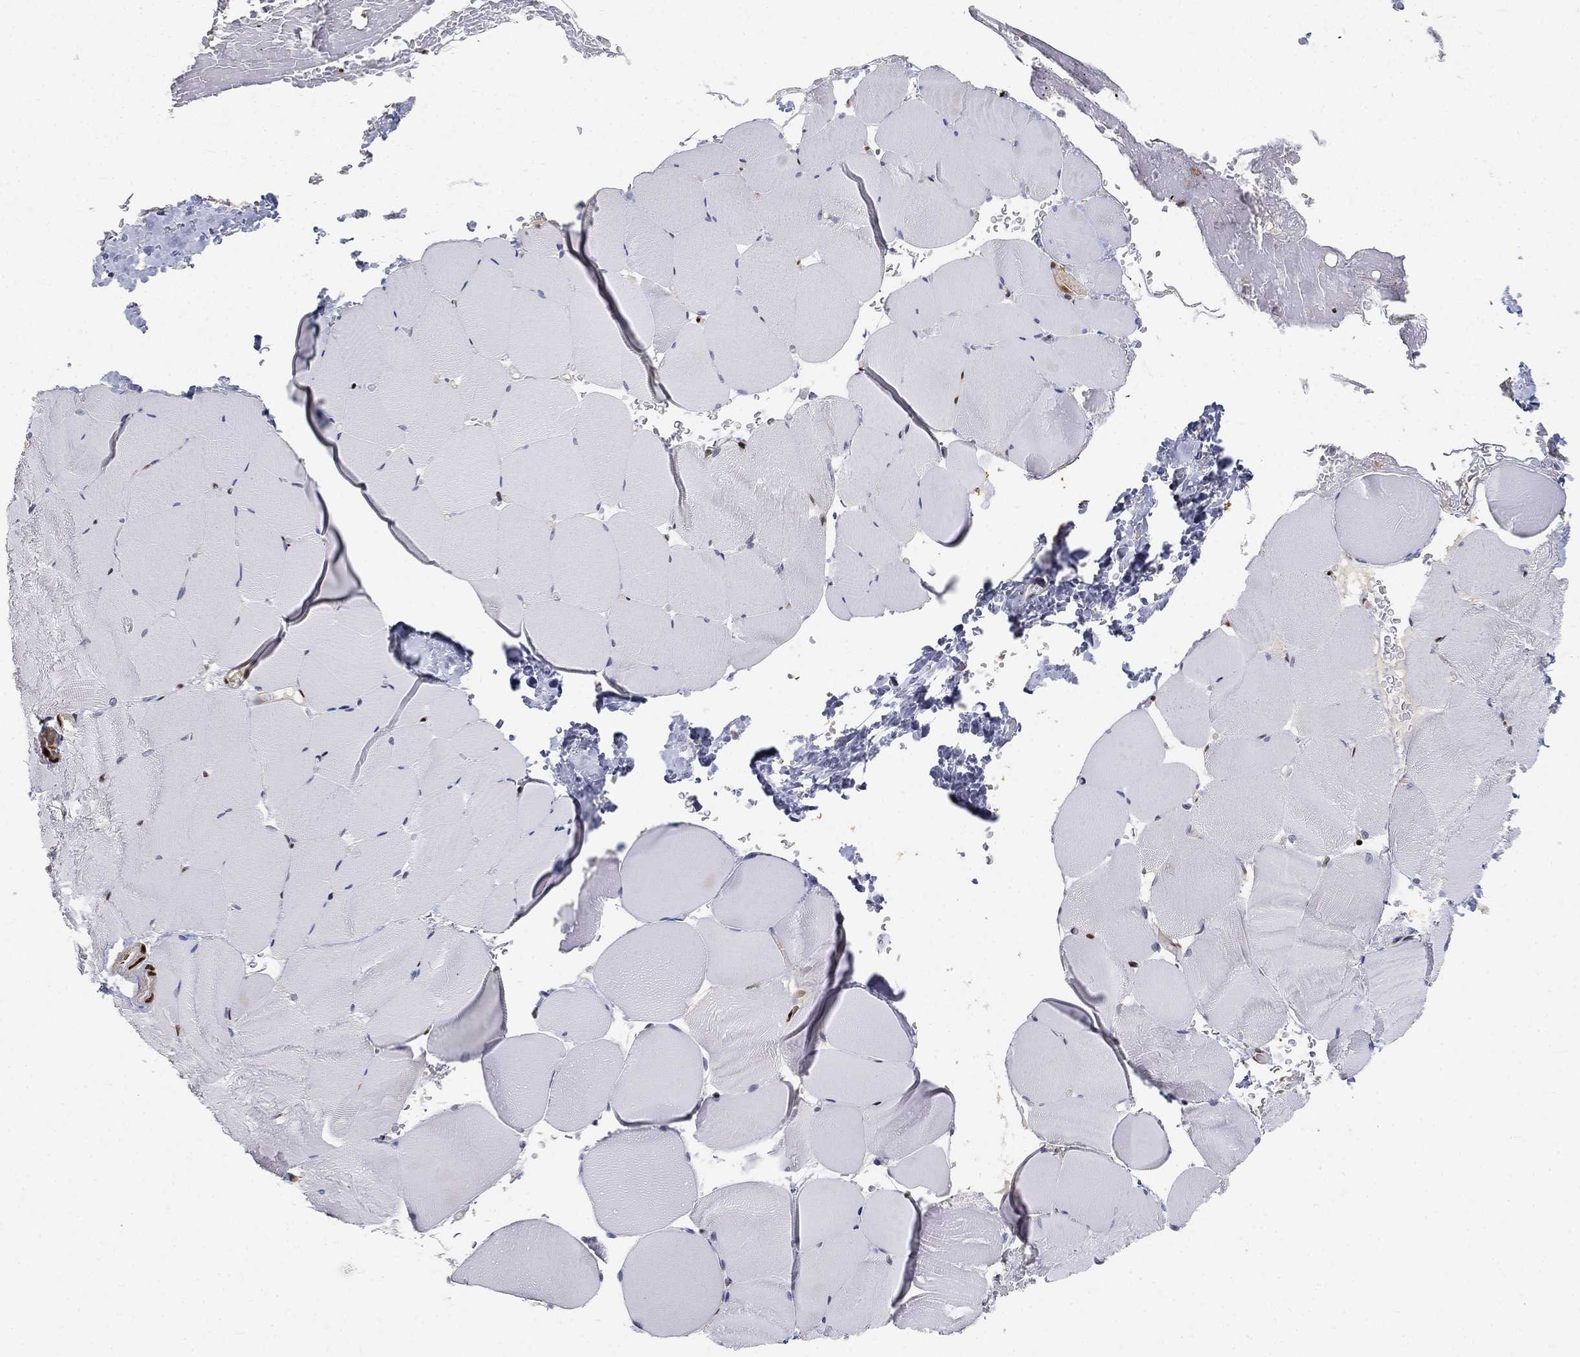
{"staining": {"intensity": "moderate", "quantity": "<25%", "location": "nuclear"}, "tissue": "skeletal muscle", "cell_type": "Myocytes", "image_type": "normal", "snomed": [{"axis": "morphology", "description": "Normal tissue, NOS"}, {"axis": "topography", "description": "Skeletal muscle"}], "caption": "The image displays a brown stain indicating the presence of a protein in the nuclear of myocytes in skeletal muscle.", "gene": "CRTC3", "patient": {"sex": "female", "age": 37}}